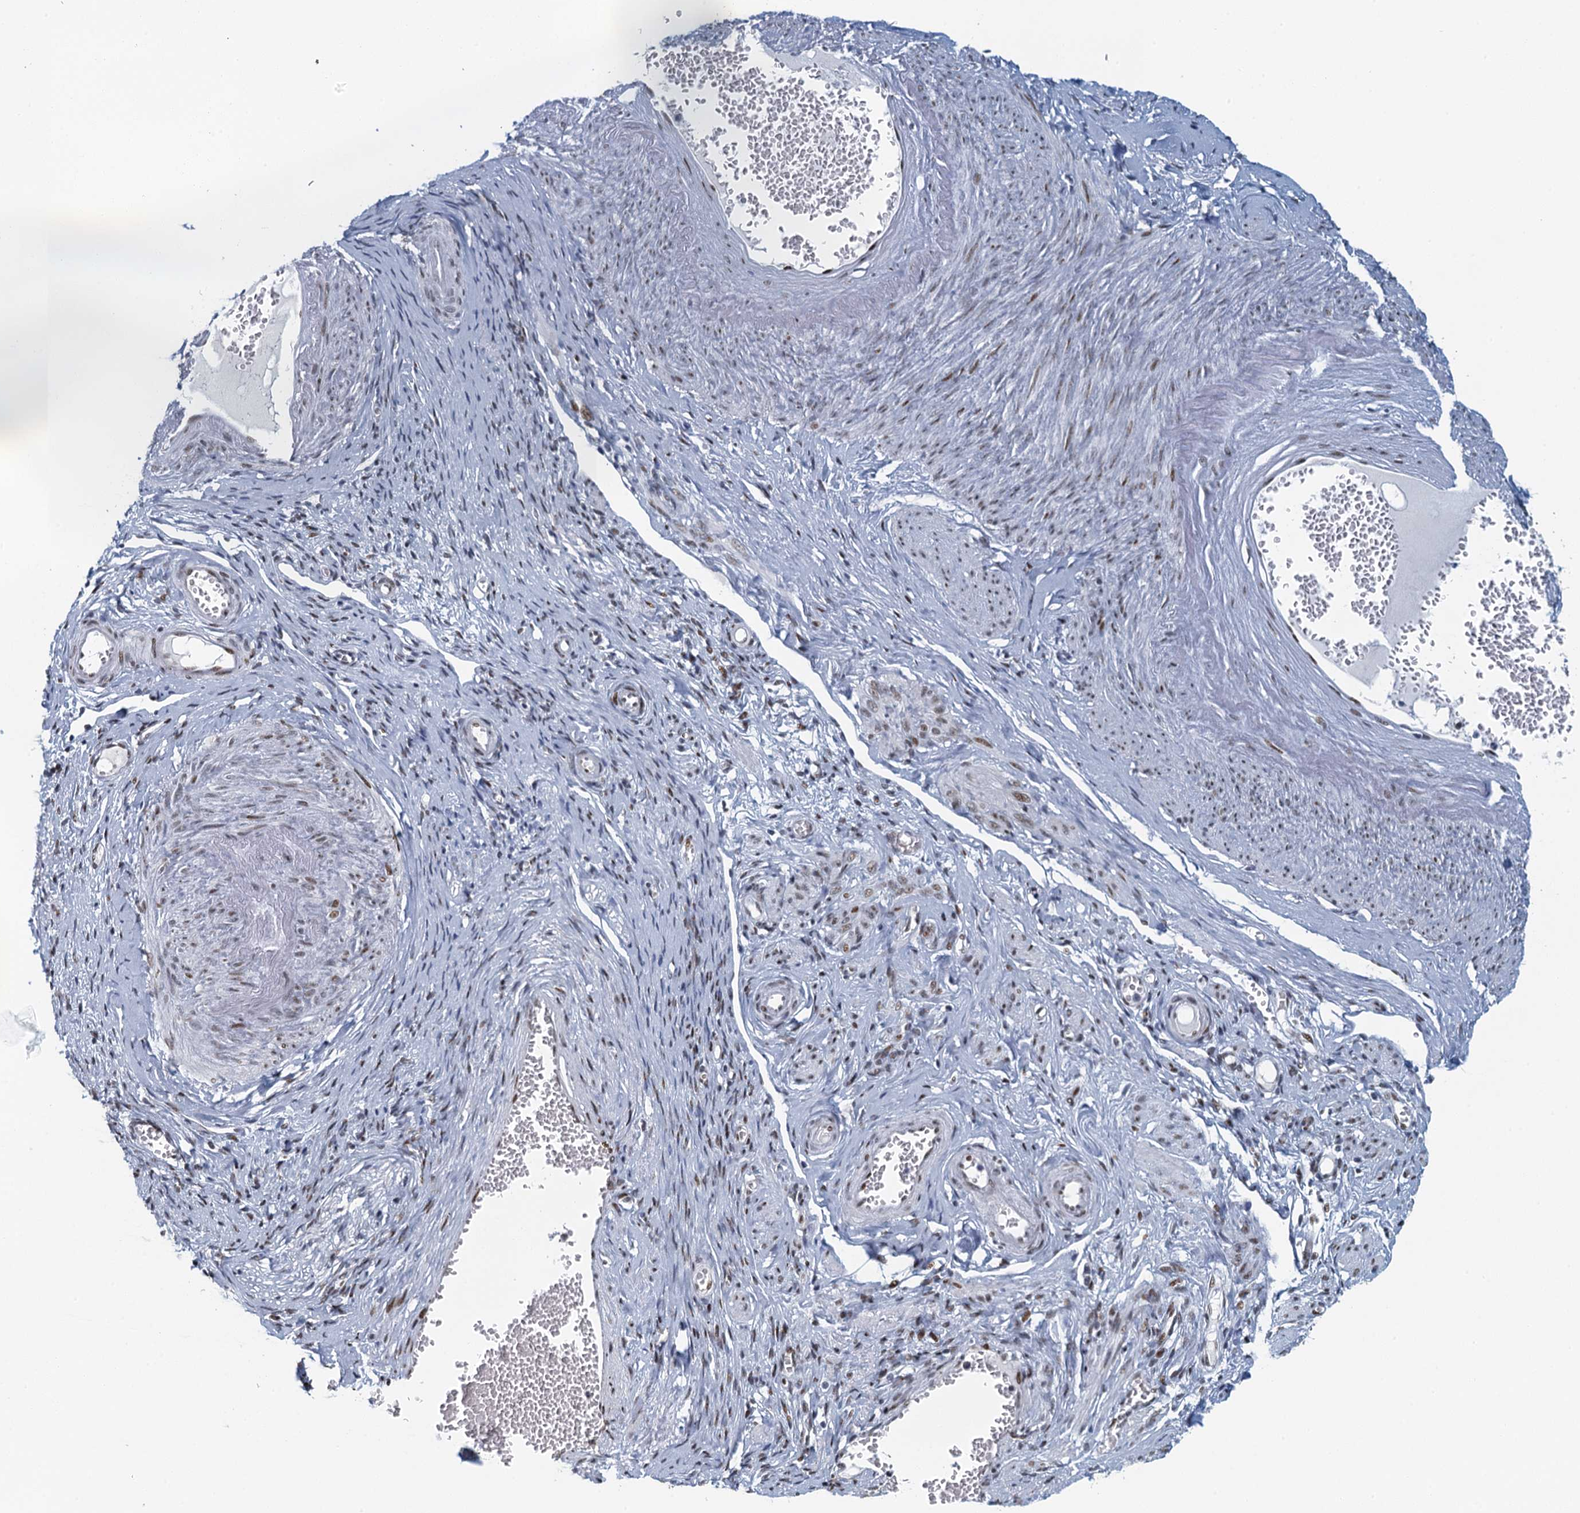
{"staining": {"intensity": "moderate", "quantity": "<25%", "location": "nuclear"}, "tissue": "adipose tissue", "cell_type": "Adipocytes", "image_type": "normal", "snomed": [{"axis": "morphology", "description": "Normal tissue, NOS"}, {"axis": "topography", "description": "Vascular tissue"}, {"axis": "topography", "description": "Fallopian tube"}, {"axis": "topography", "description": "Ovary"}], "caption": "This photomicrograph reveals immunohistochemistry (IHC) staining of normal adipose tissue, with low moderate nuclear expression in about <25% of adipocytes.", "gene": "TTLL9", "patient": {"sex": "female", "age": 67}}